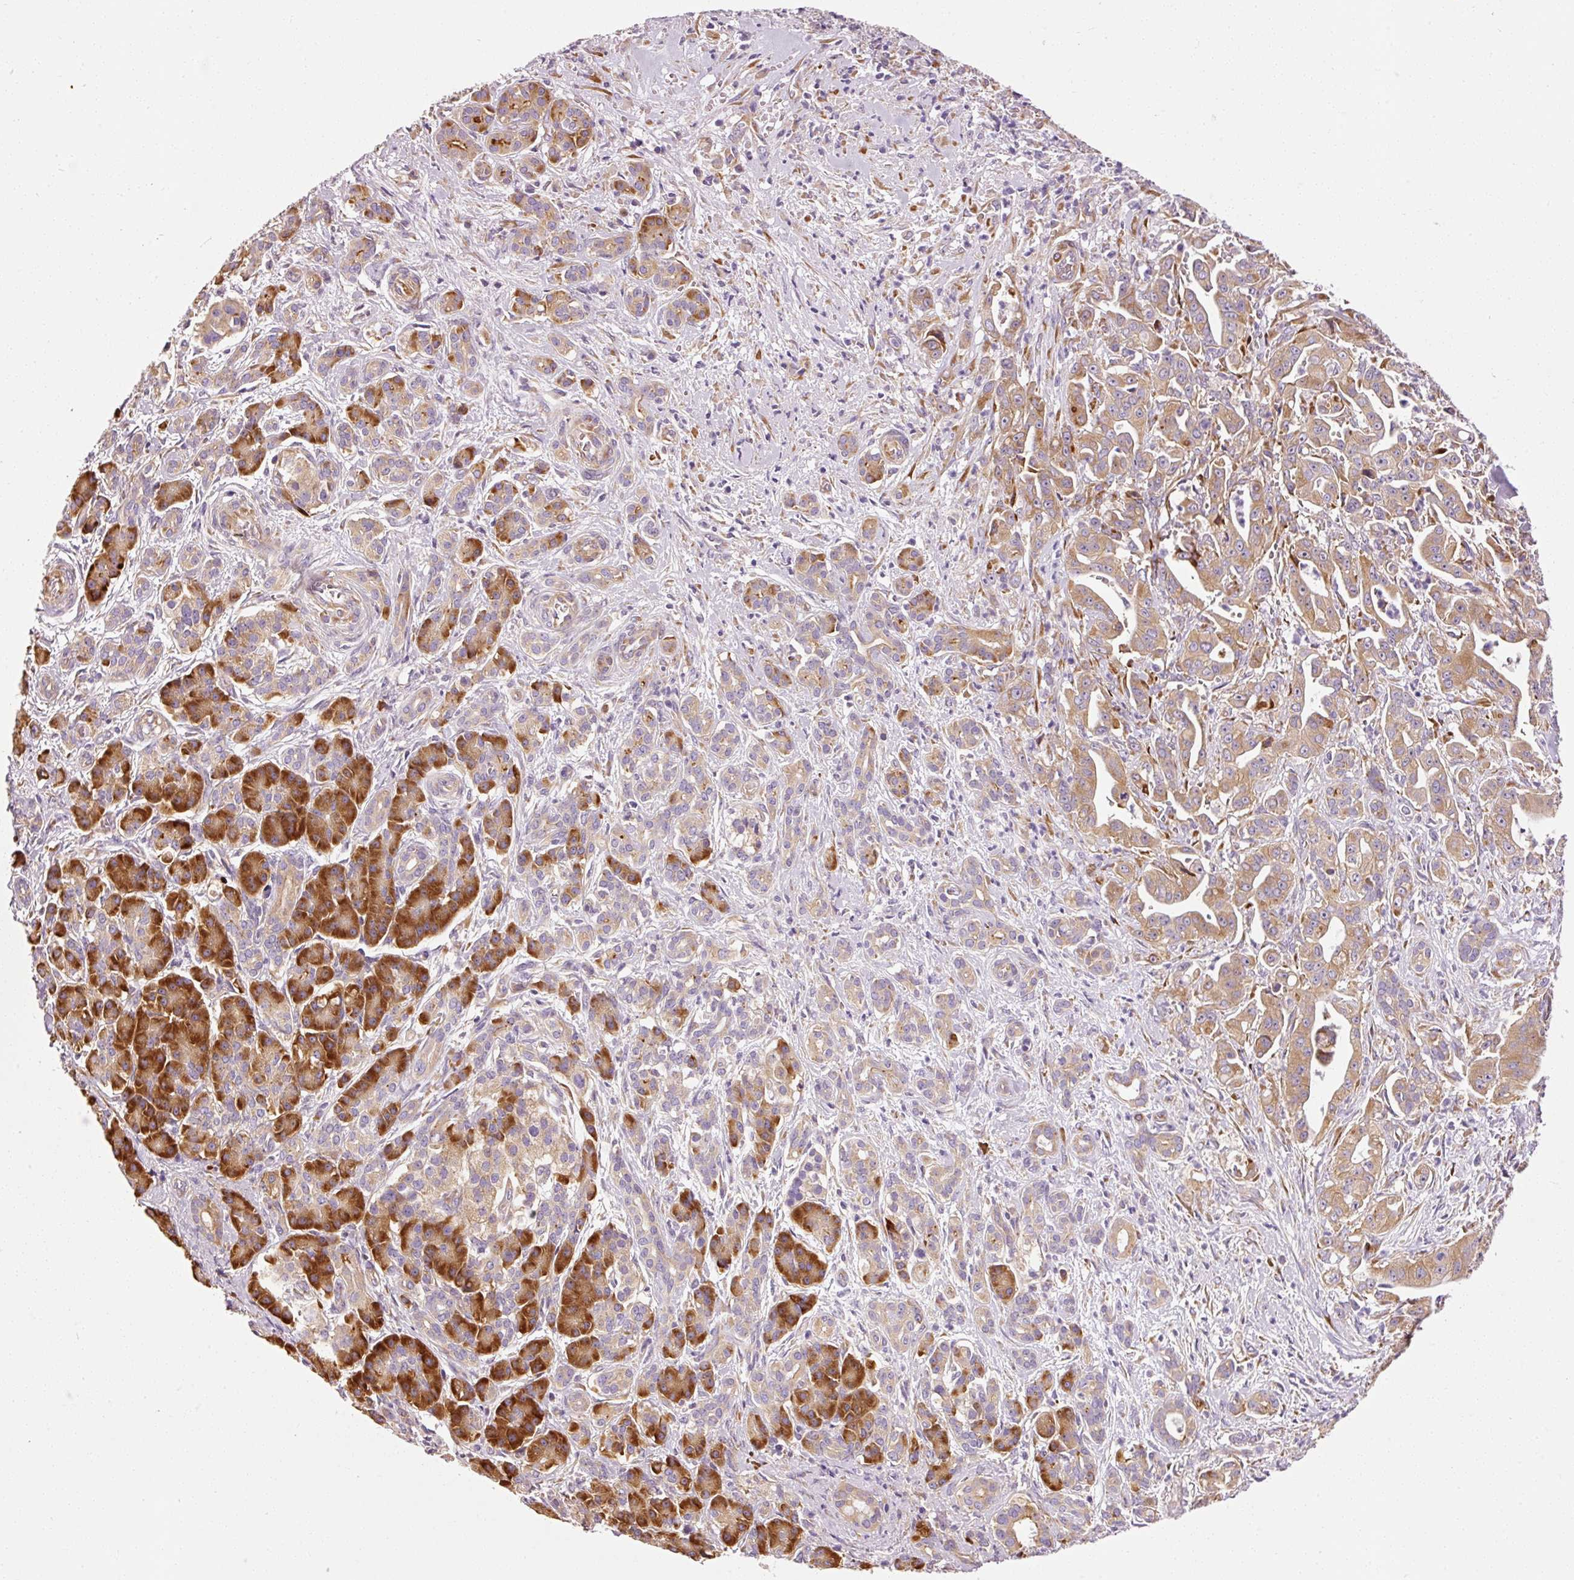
{"staining": {"intensity": "moderate", "quantity": ">75%", "location": "cytoplasmic/membranous"}, "tissue": "pancreatic cancer", "cell_type": "Tumor cells", "image_type": "cancer", "snomed": [{"axis": "morphology", "description": "Adenocarcinoma, NOS"}, {"axis": "topography", "description": "Pancreas"}], "caption": "High-power microscopy captured an immunohistochemistry (IHC) image of pancreatic cancer, revealing moderate cytoplasmic/membranous expression in approximately >75% of tumor cells. (Brightfield microscopy of DAB IHC at high magnification).", "gene": "RPL10A", "patient": {"sex": "male", "age": 57}}